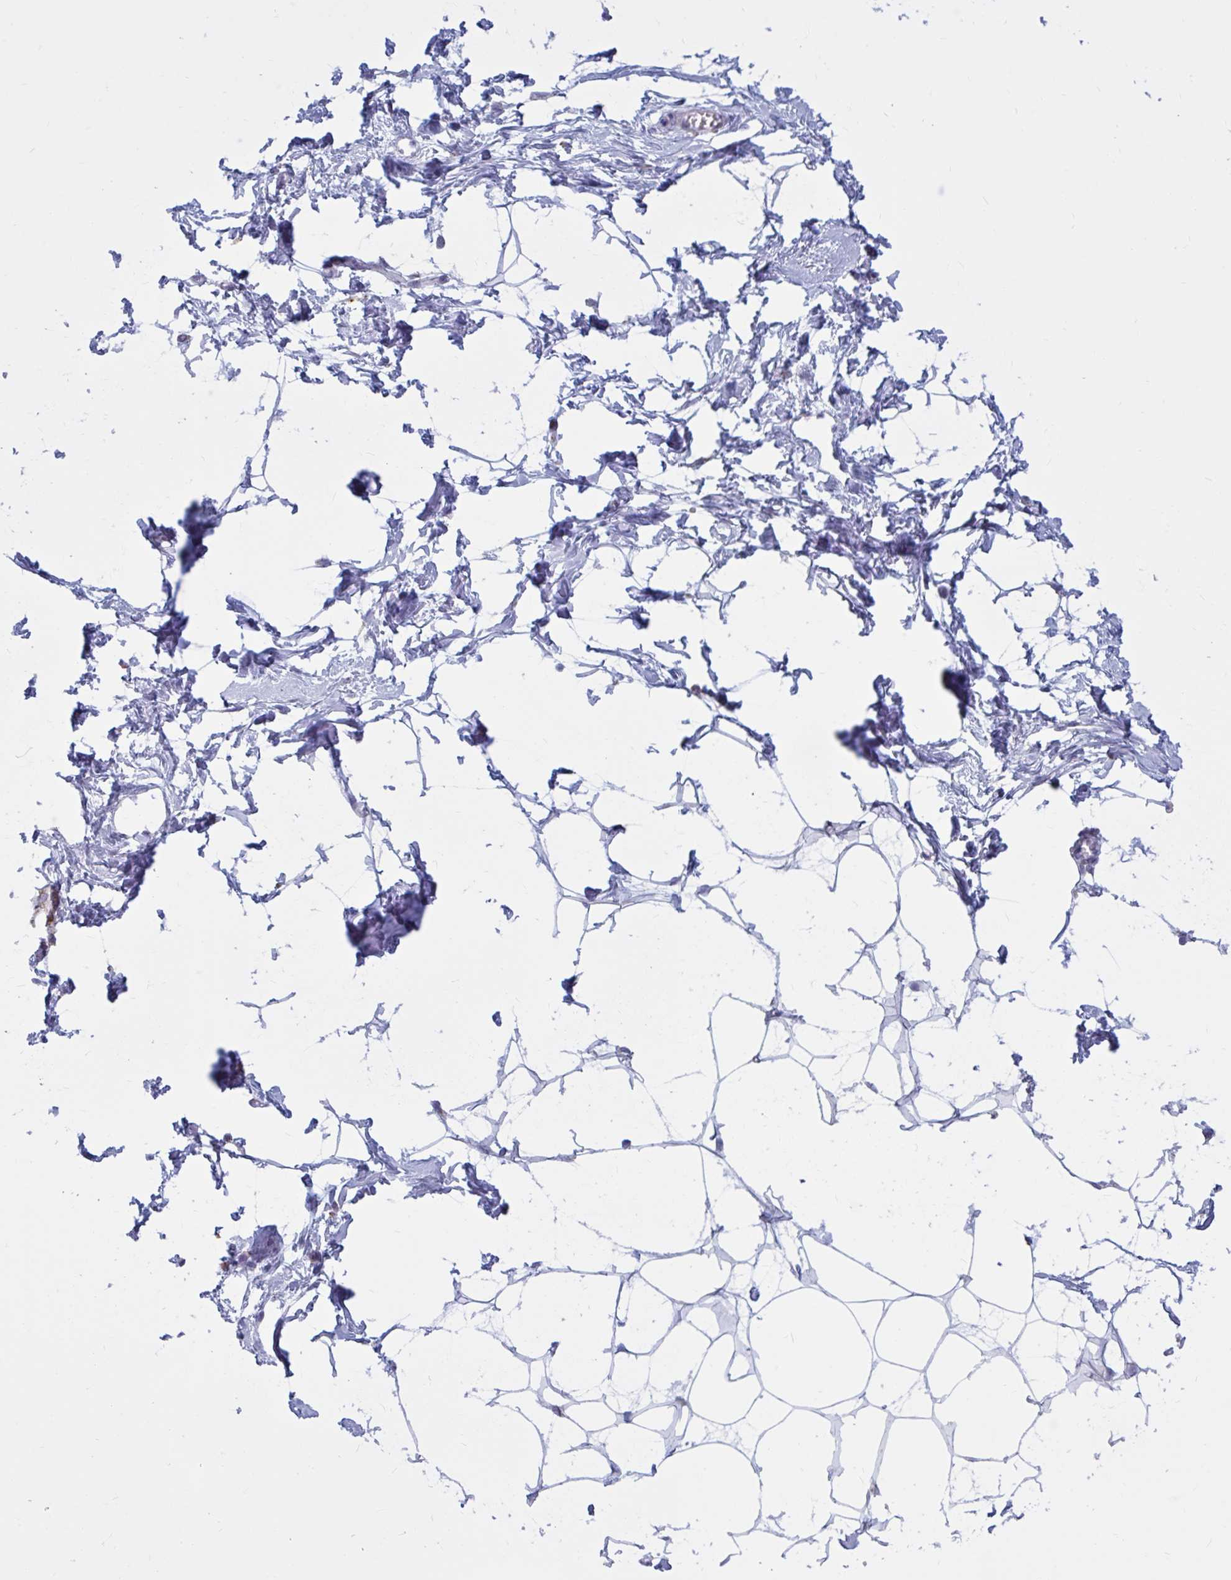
{"staining": {"intensity": "negative", "quantity": "none", "location": "none"}, "tissue": "breast", "cell_type": "Adipocytes", "image_type": "normal", "snomed": [{"axis": "morphology", "description": "Normal tissue, NOS"}, {"axis": "topography", "description": "Breast"}], "caption": "The photomicrograph reveals no significant positivity in adipocytes of breast.", "gene": "ATG9A", "patient": {"sex": "female", "age": 45}}